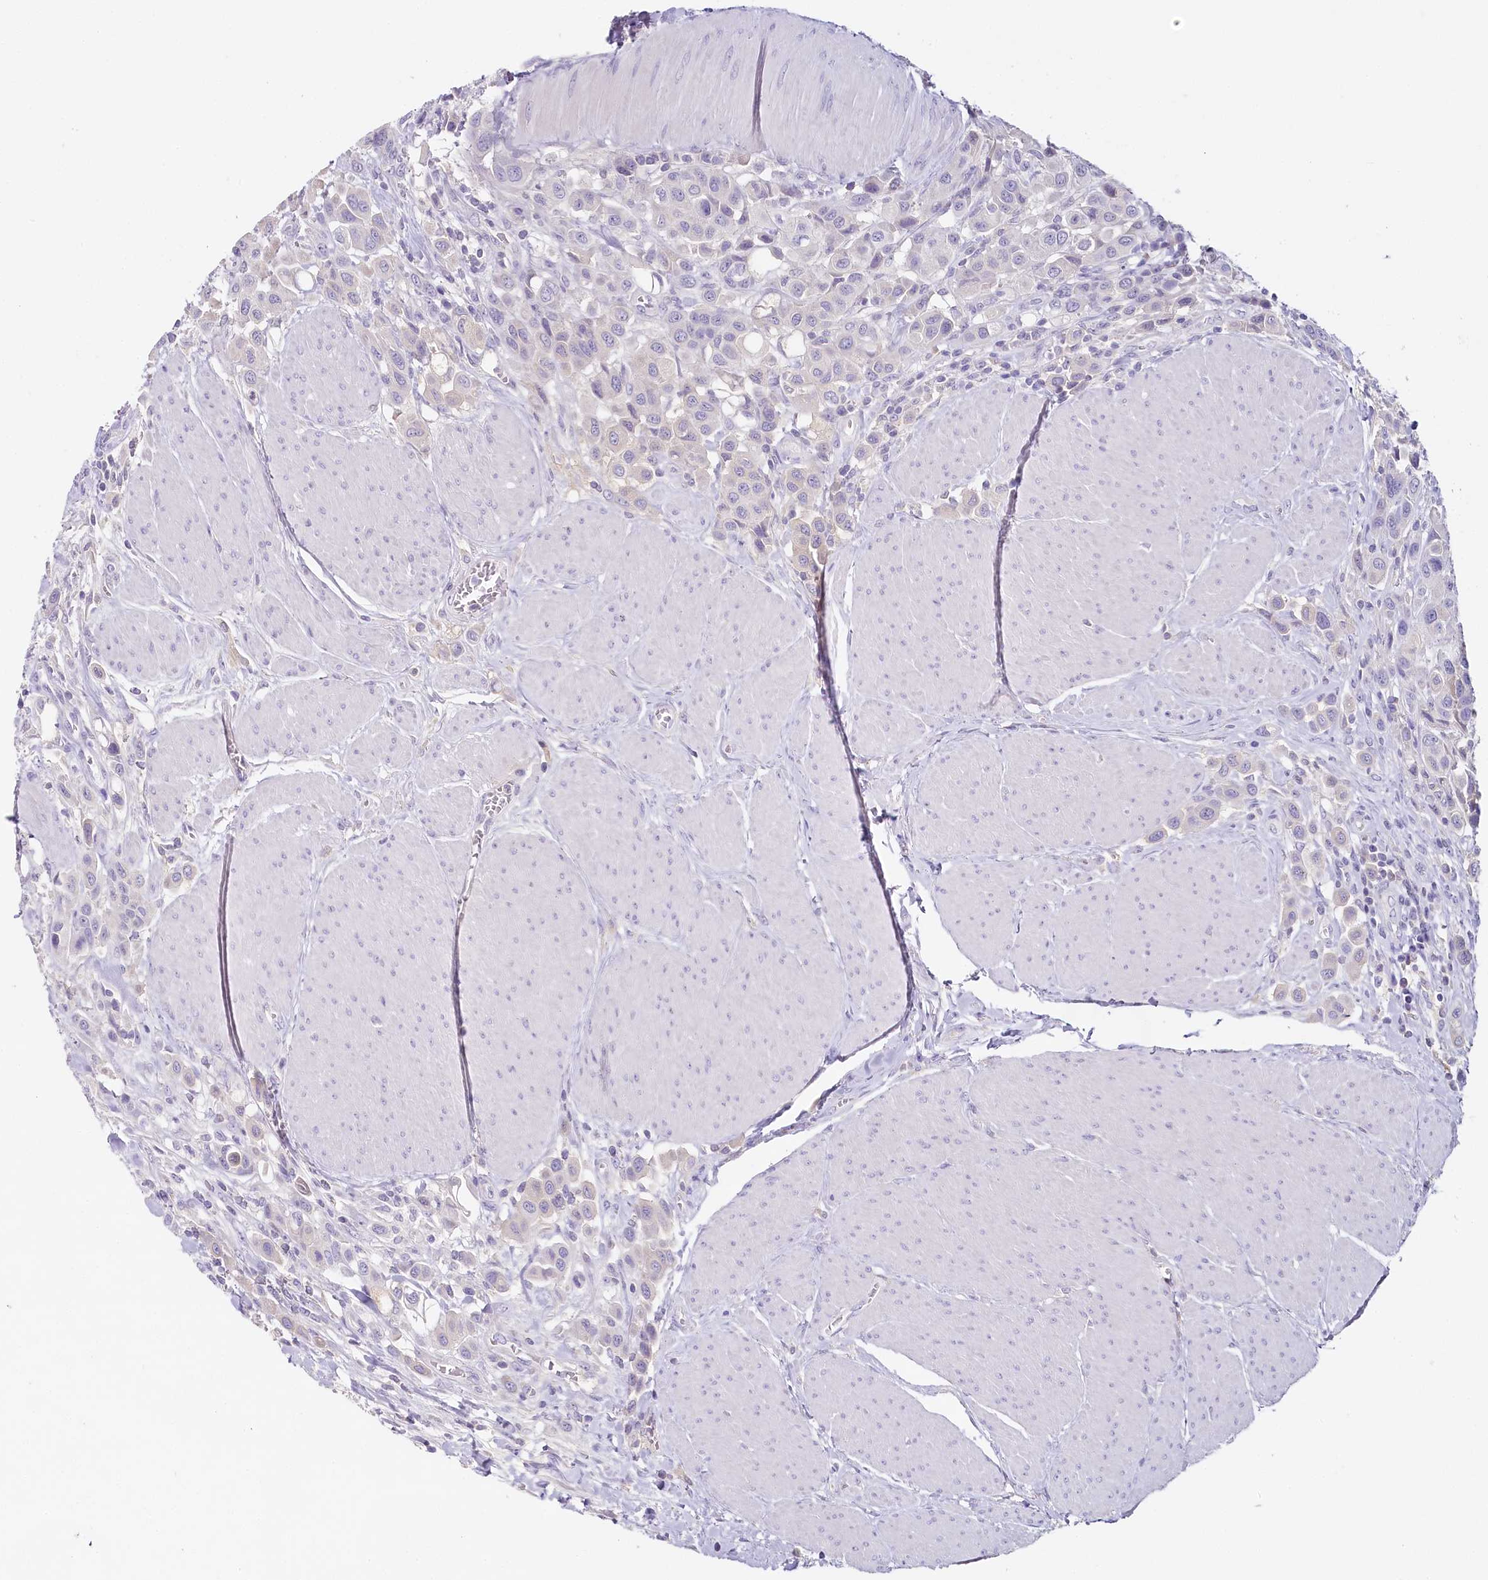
{"staining": {"intensity": "negative", "quantity": "none", "location": "none"}, "tissue": "urothelial cancer", "cell_type": "Tumor cells", "image_type": "cancer", "snomed": [{"axis": "morphology", "description": "Urothelial carcinoma, High grade"}, {"axis": "topography", "description": "Urinary bladder"}], "caption": "Immunohistochemistry of high-grade urothelial carcinoma demonstrates no positivity in tumor cells. (DAB (3,3'-diaminobenzidine) IHC, high magnification).", "gene": "HPD", "patient": {"sex": "male", "age": 50}}